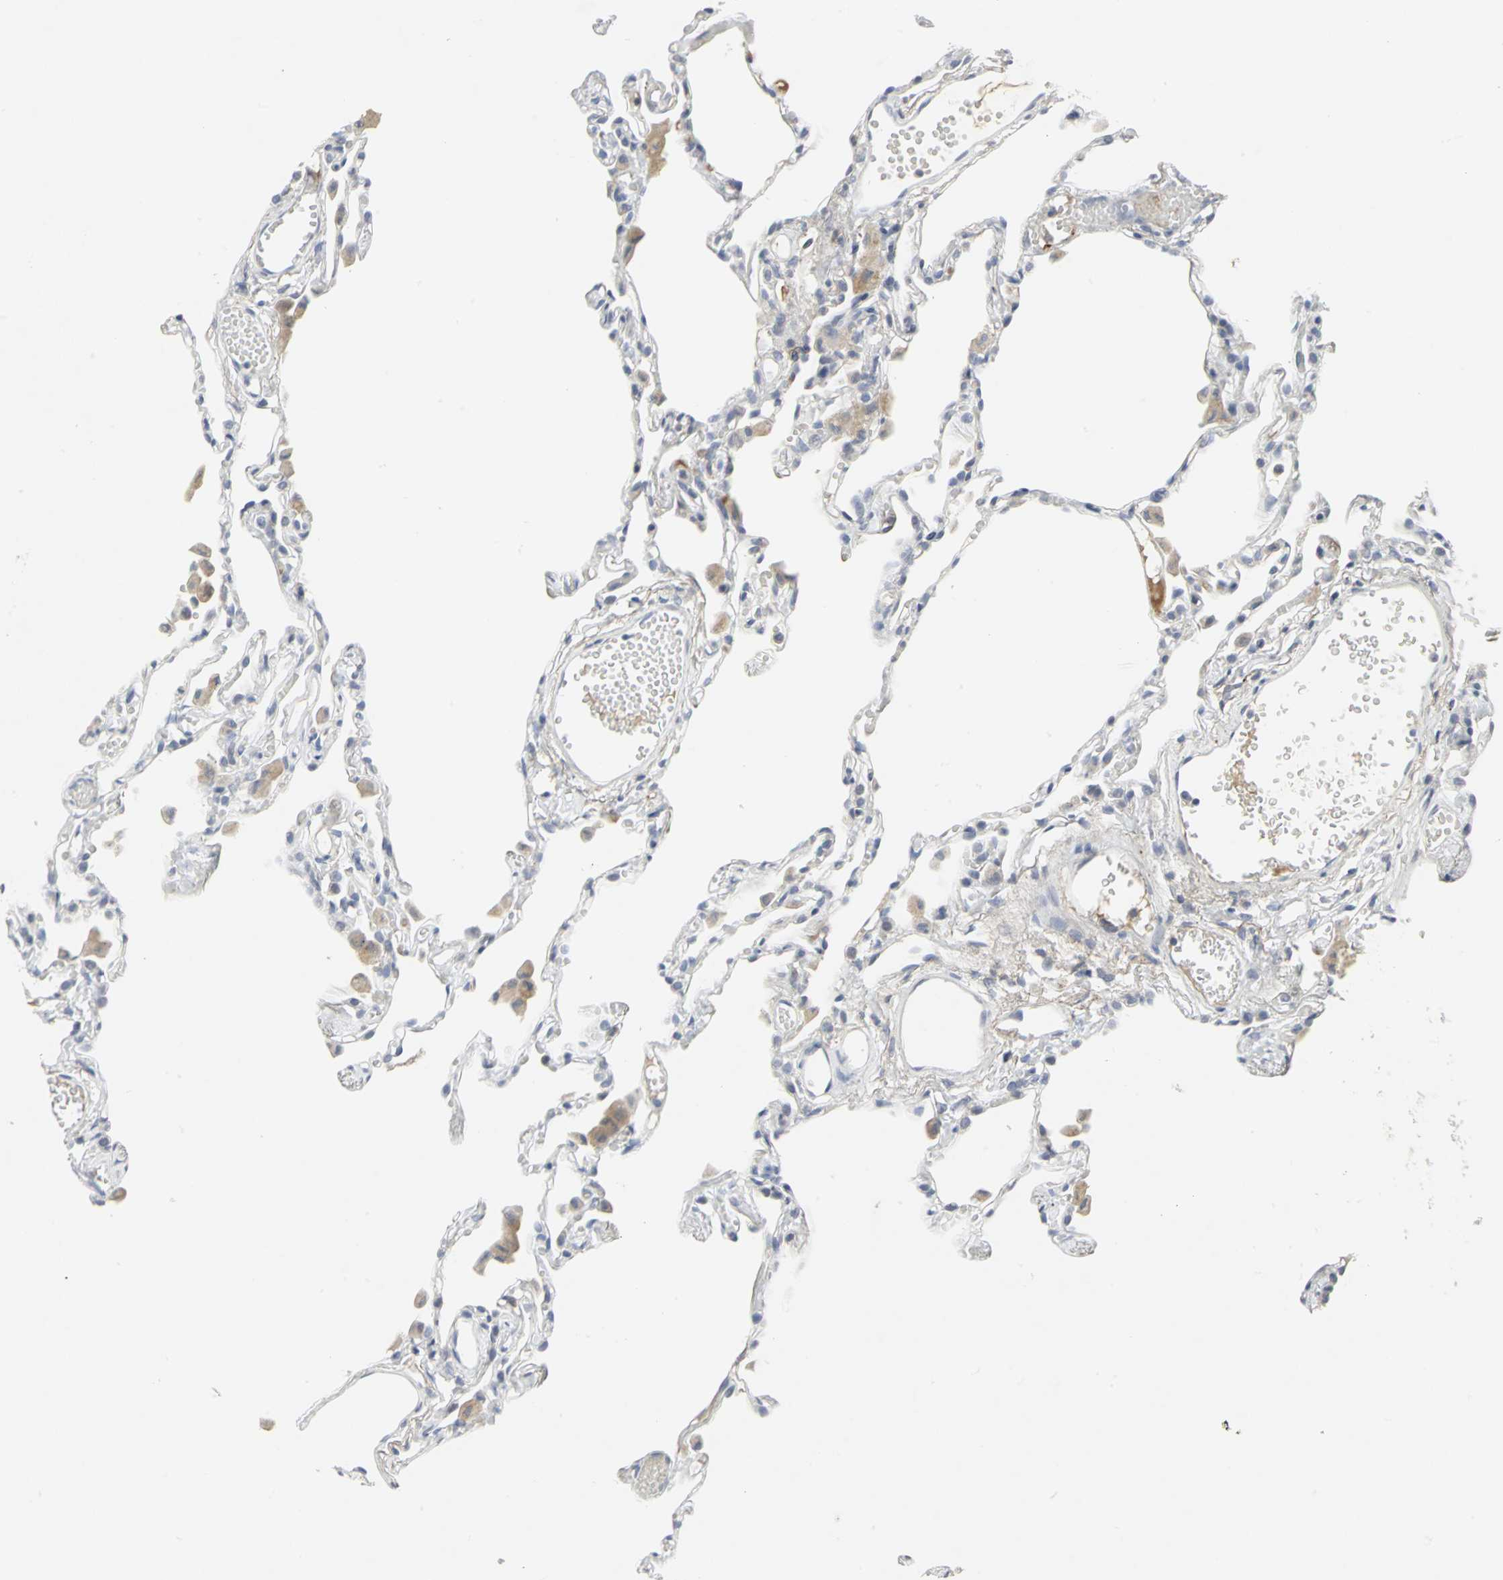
{"staining": {"intensity": "weak", "quantity": "25%-75%", "location": "cytoplasmic/membranous"}, "tissue": "lung", "cell_type": "Alveolar cells", "image_type": "normal", "snomed": [{"axis": "morphology", "description": "Normal tissue, NOS"}, {"axis": "topography", "description": "Lung"}], "caption": "This image demonstrates IHC staining of unremarkable lung, with low weak cytoplasmic/membranous staining in approximately 25%-75% of alveolar cells.", "gene": "ZIC1", "patient": {"sex": "female", "age": 49}}